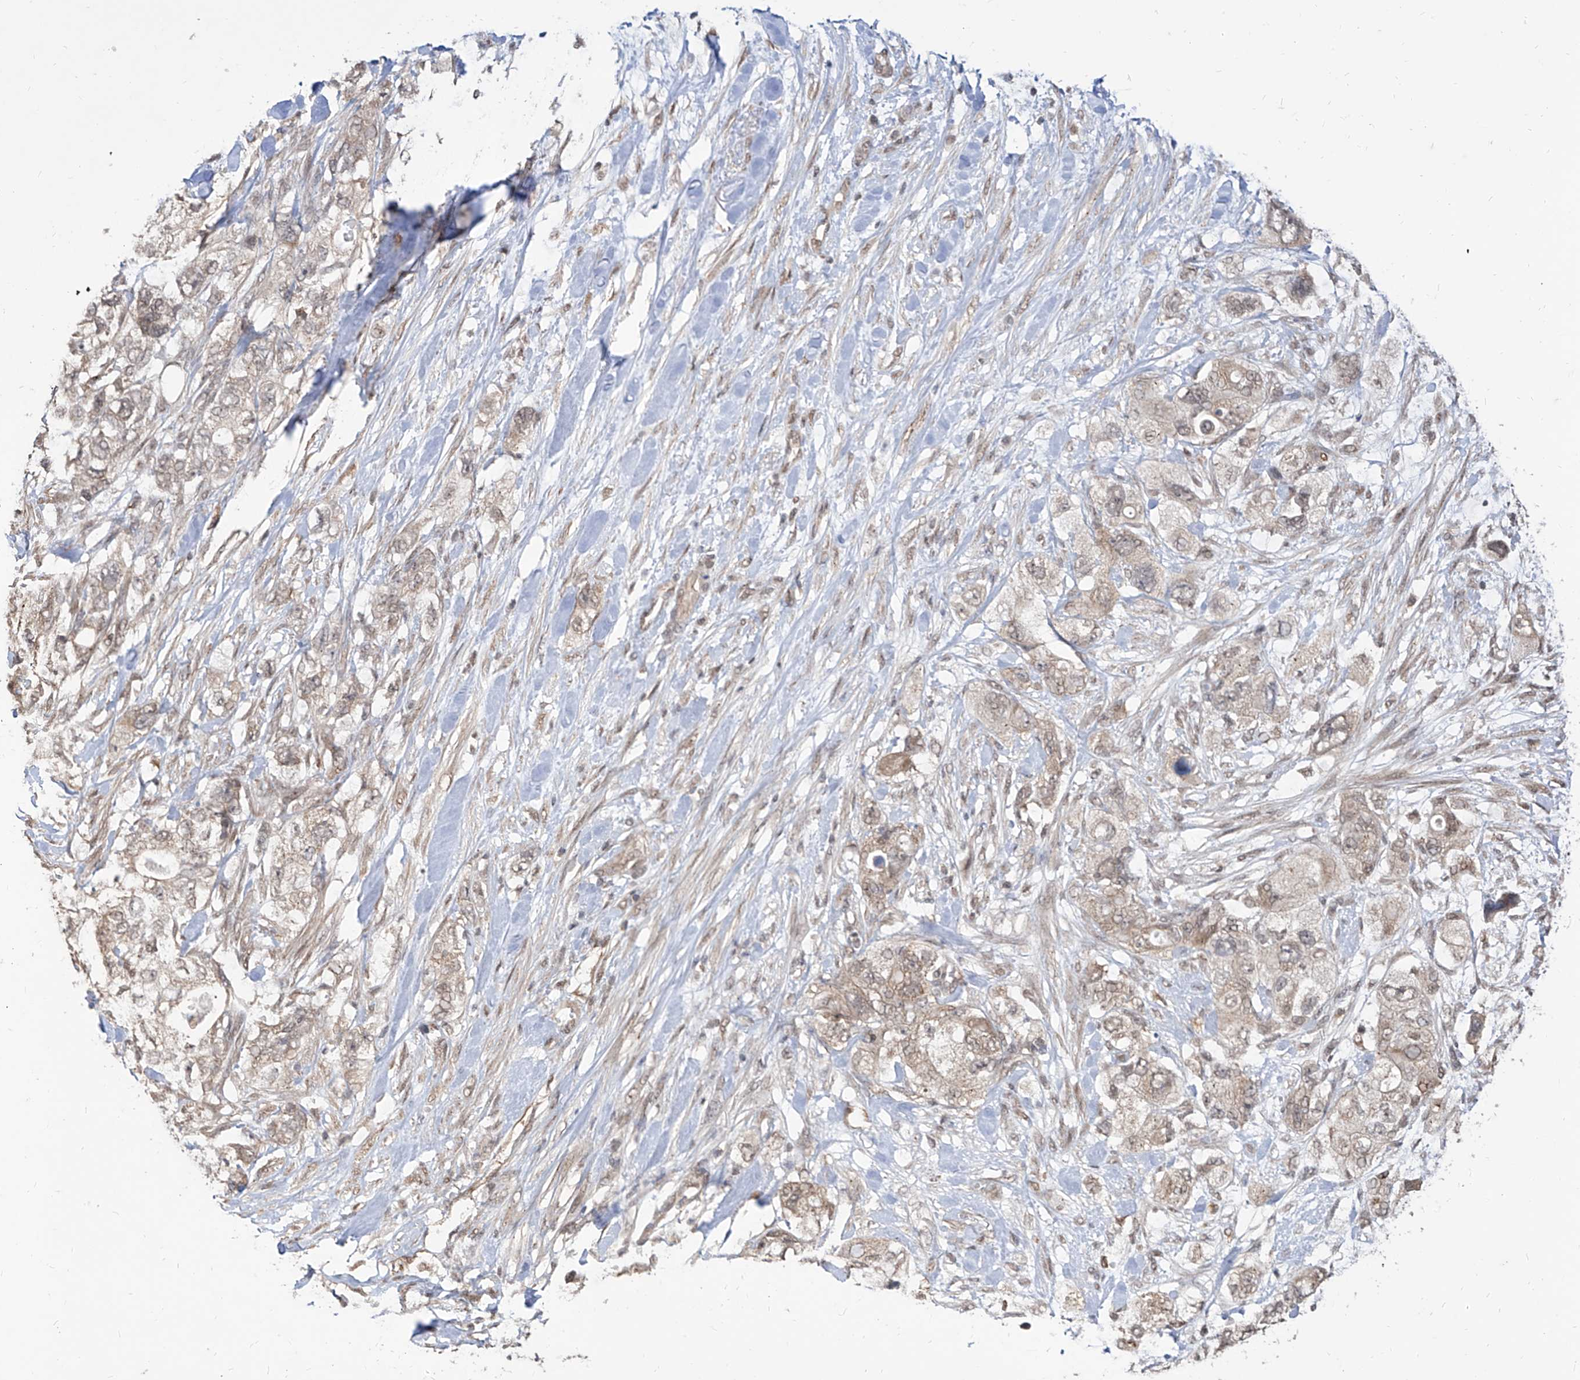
{"staining": {"intensity": "weak", "quantity": "25%-75%", "location": "cytoplasmic/membranous,nuclear"}, "tissue": "pancreatic cancer", "cell_type": "Tumor cells", "image_type": "cancer", "snomed": [{"axis": "morphology", "description": "Adenocarcinoma, NOS"}, {"axis": "topography", "description": "Pancreas"}], "caption": "A high-resolution photomicrograph shows immunohistochemistry staining of adenocarcinoma (pancreatic), which exhibits weak cytoplasmic/membranous and nuclear staining in about 25%-75% of tumor cells.", "gene": "C8orf82", "patient": {"sex": "female", "age": 73}}